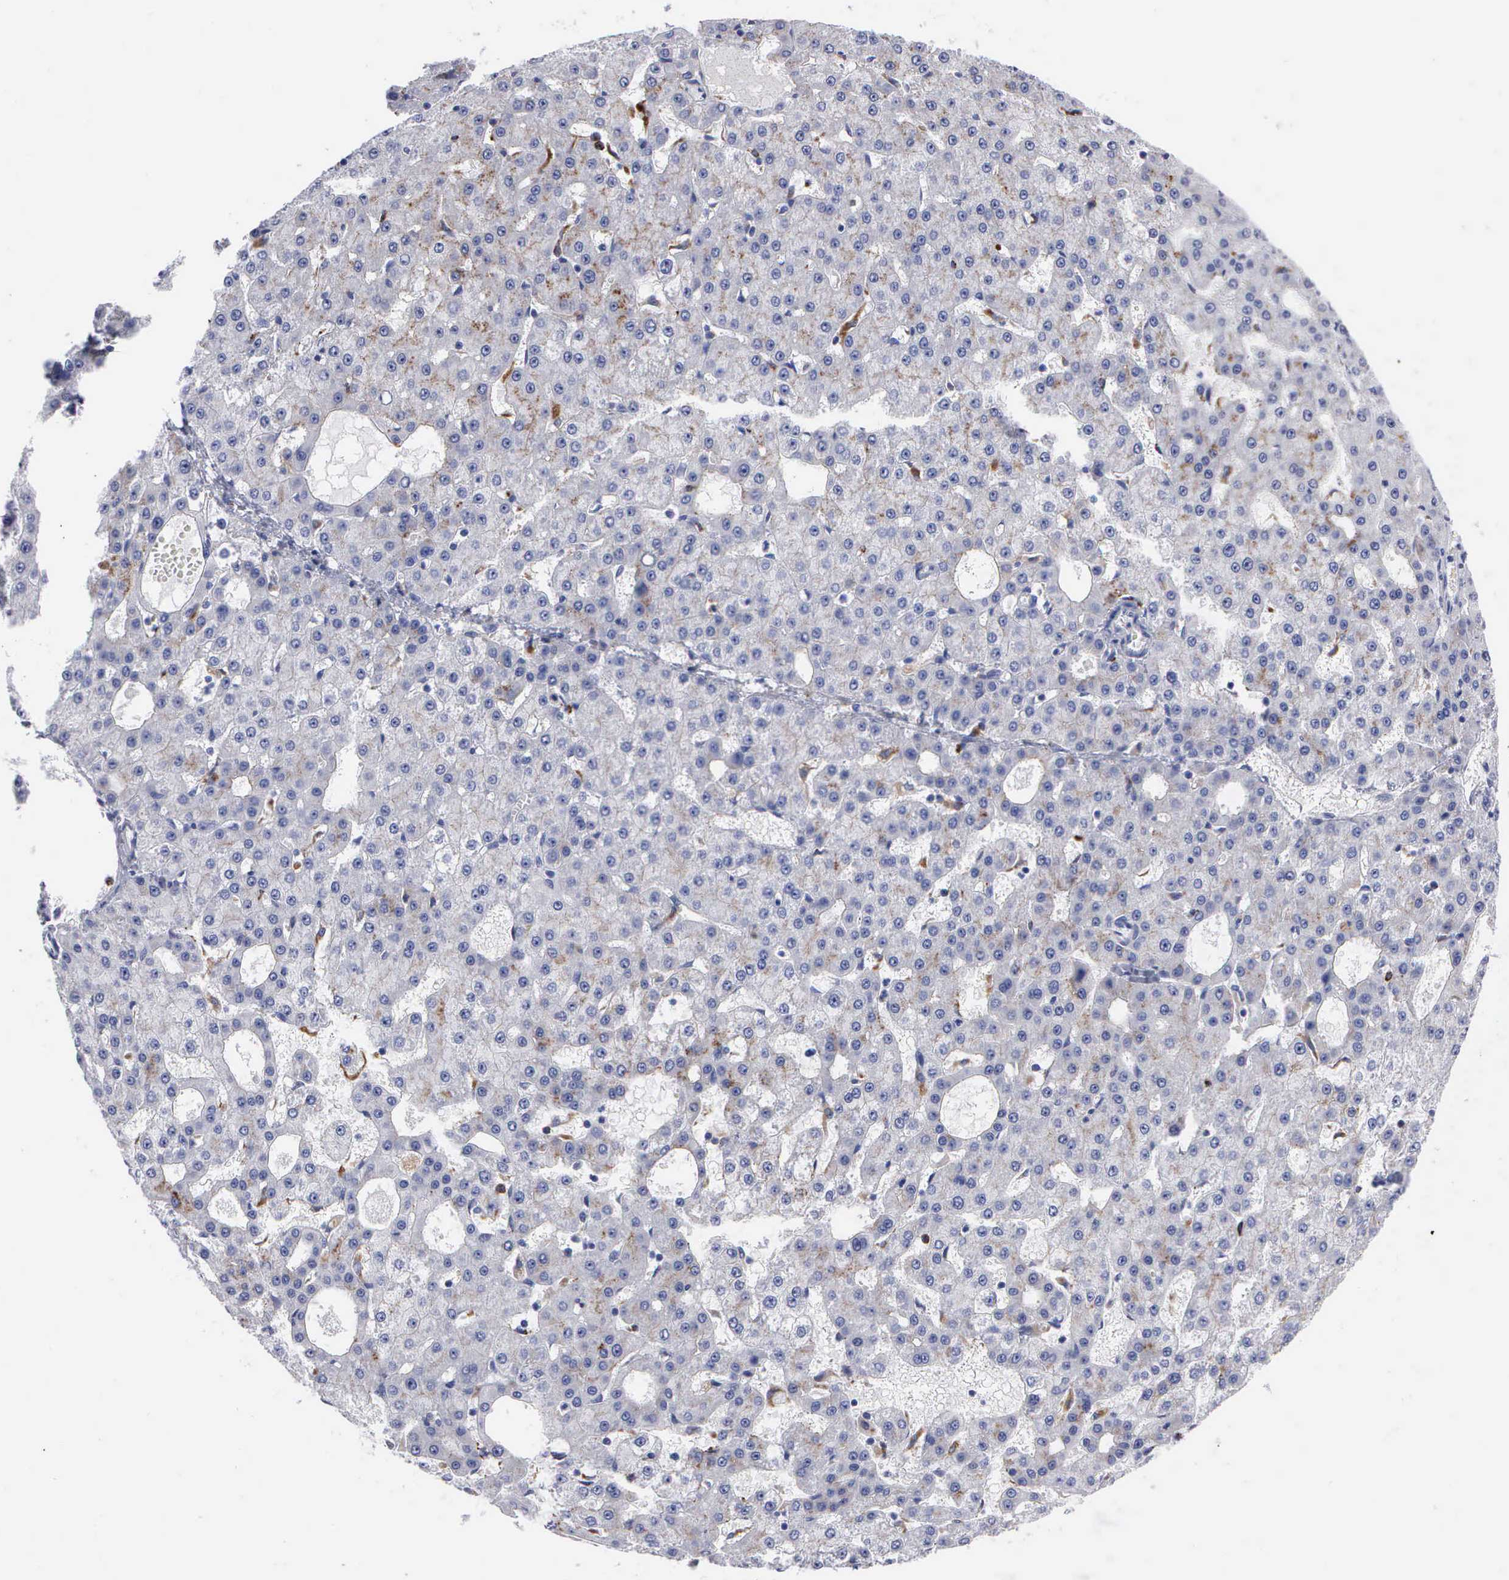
{"staining": {"intensity": "weak", "quantity": "<25%", "location": "cytoplasmic/membranous"}, "tissue": "liver cancer", "cell_type": "Tumor cells", "image_type": "cancer", "snomed": [{"axis": "morphology", "description": "Carcinoma, Hepatocellular, NOS"}, {"axis": "topography", "description": "Liver"}], "caption": "IHC image of neoplastic tissue: human liver cancer (hepatocellular carcinoma) stained with DAB (3,3'-diaminobenzidine) reveals no significant protein staining in tumor cells.", "gene": "CTSH", "patient": {"sex": "male", "age": 47}}